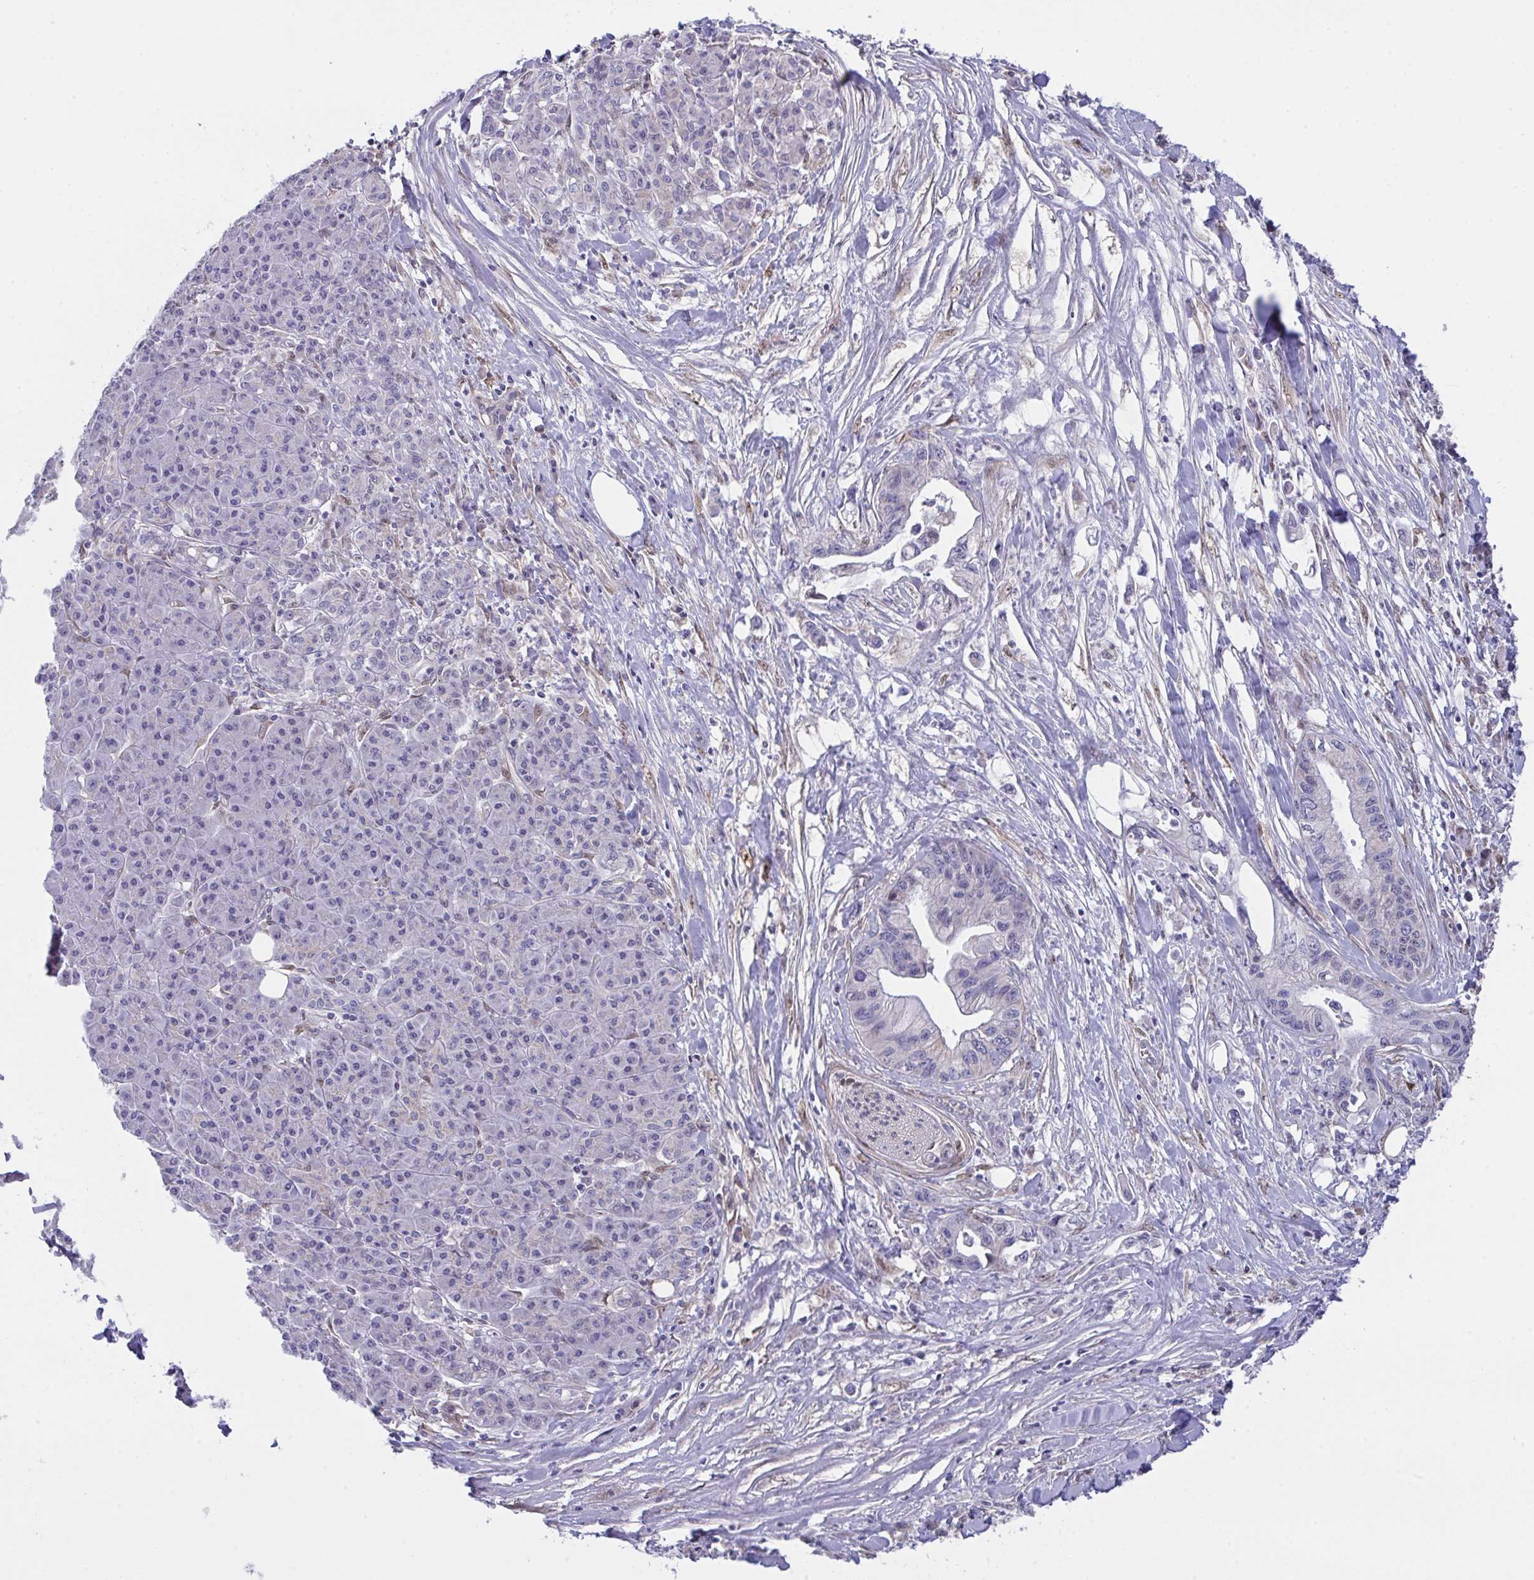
{"staining": {"intensity": "negative", "quantity": "none", "location": "none"}, "tissue": "pancreatic cancer", "cell_type": "Tumor cells", "image_type": "cancer", "snomed": [{"axis": "morphology", "description": "Adenocarcinoma, NOS"}, {"axis": "topography", "description": "Pancreas"}], "caption": "Tumor cells are negative for protein expression in human pancreatic adenocarcinoma.", "gene": "L3HYPDH", "patient": {"sex": "male", "age": 61}}